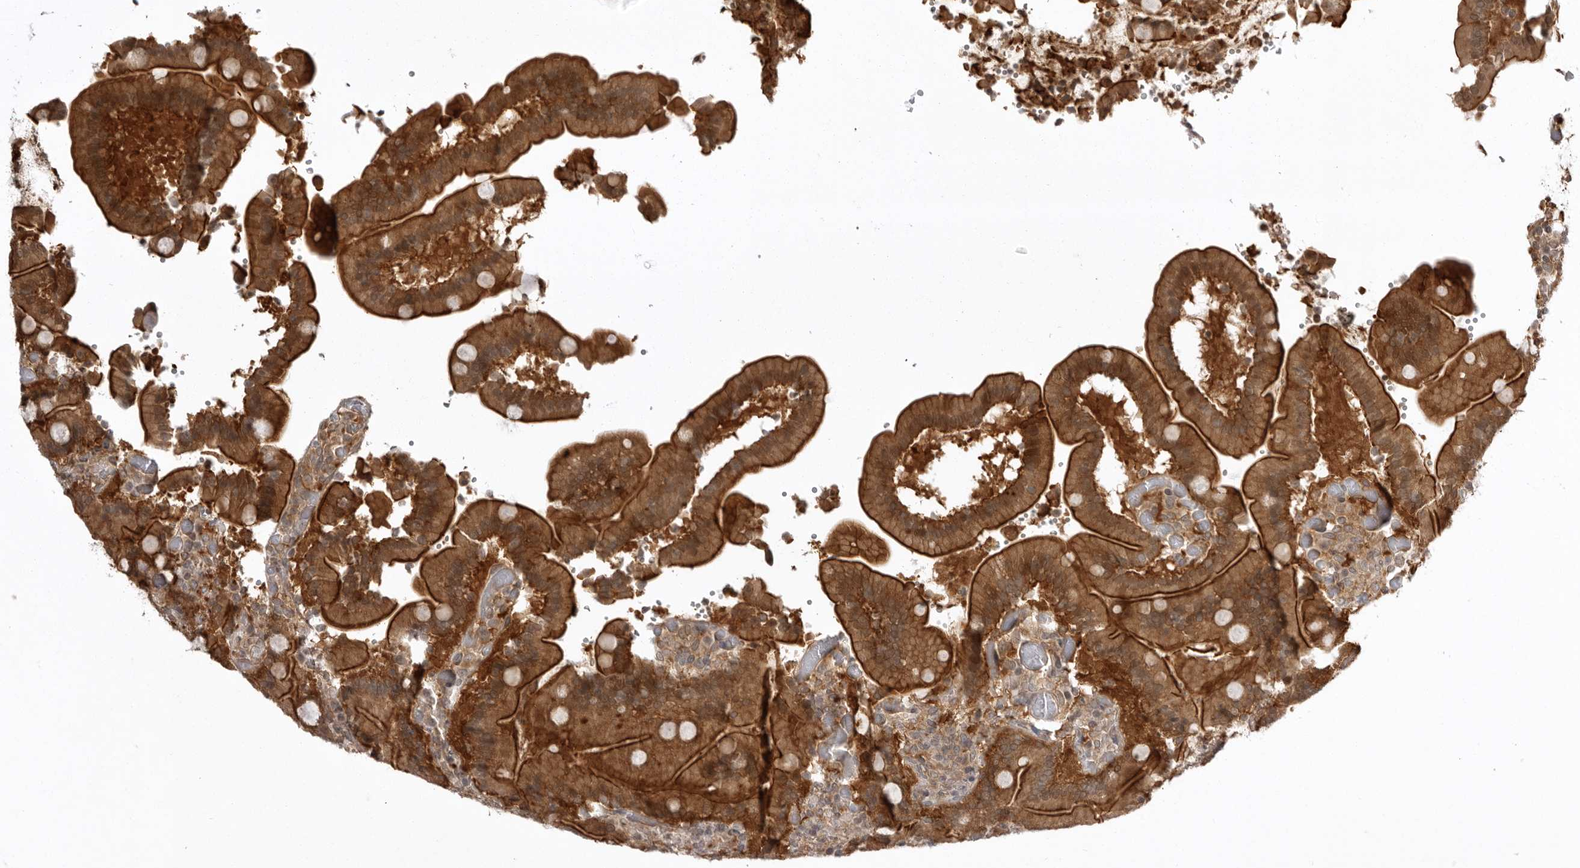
{"staining": {"intensity": "strong", "quantity": ">75%", "location": "cytoplasmic/membranous"}, "tissue": "duodenum", "cell_type": "Glandular cells", "image_type": "normal", "snomed": [{"axis": "morphology", "description": "Normal tissue, NOS"}, {"axis": "topography", "description": "Duodenum"}], "caption": "A high-resolution photomicrograph shows immunohistochemistry (IHC) staining of normal duodenum, which displays strong cytoplasmic/membranous positivity in about >75% of glandular cells.", "gene": "USP43", "patient": {"sex": "female", "age": 62}}